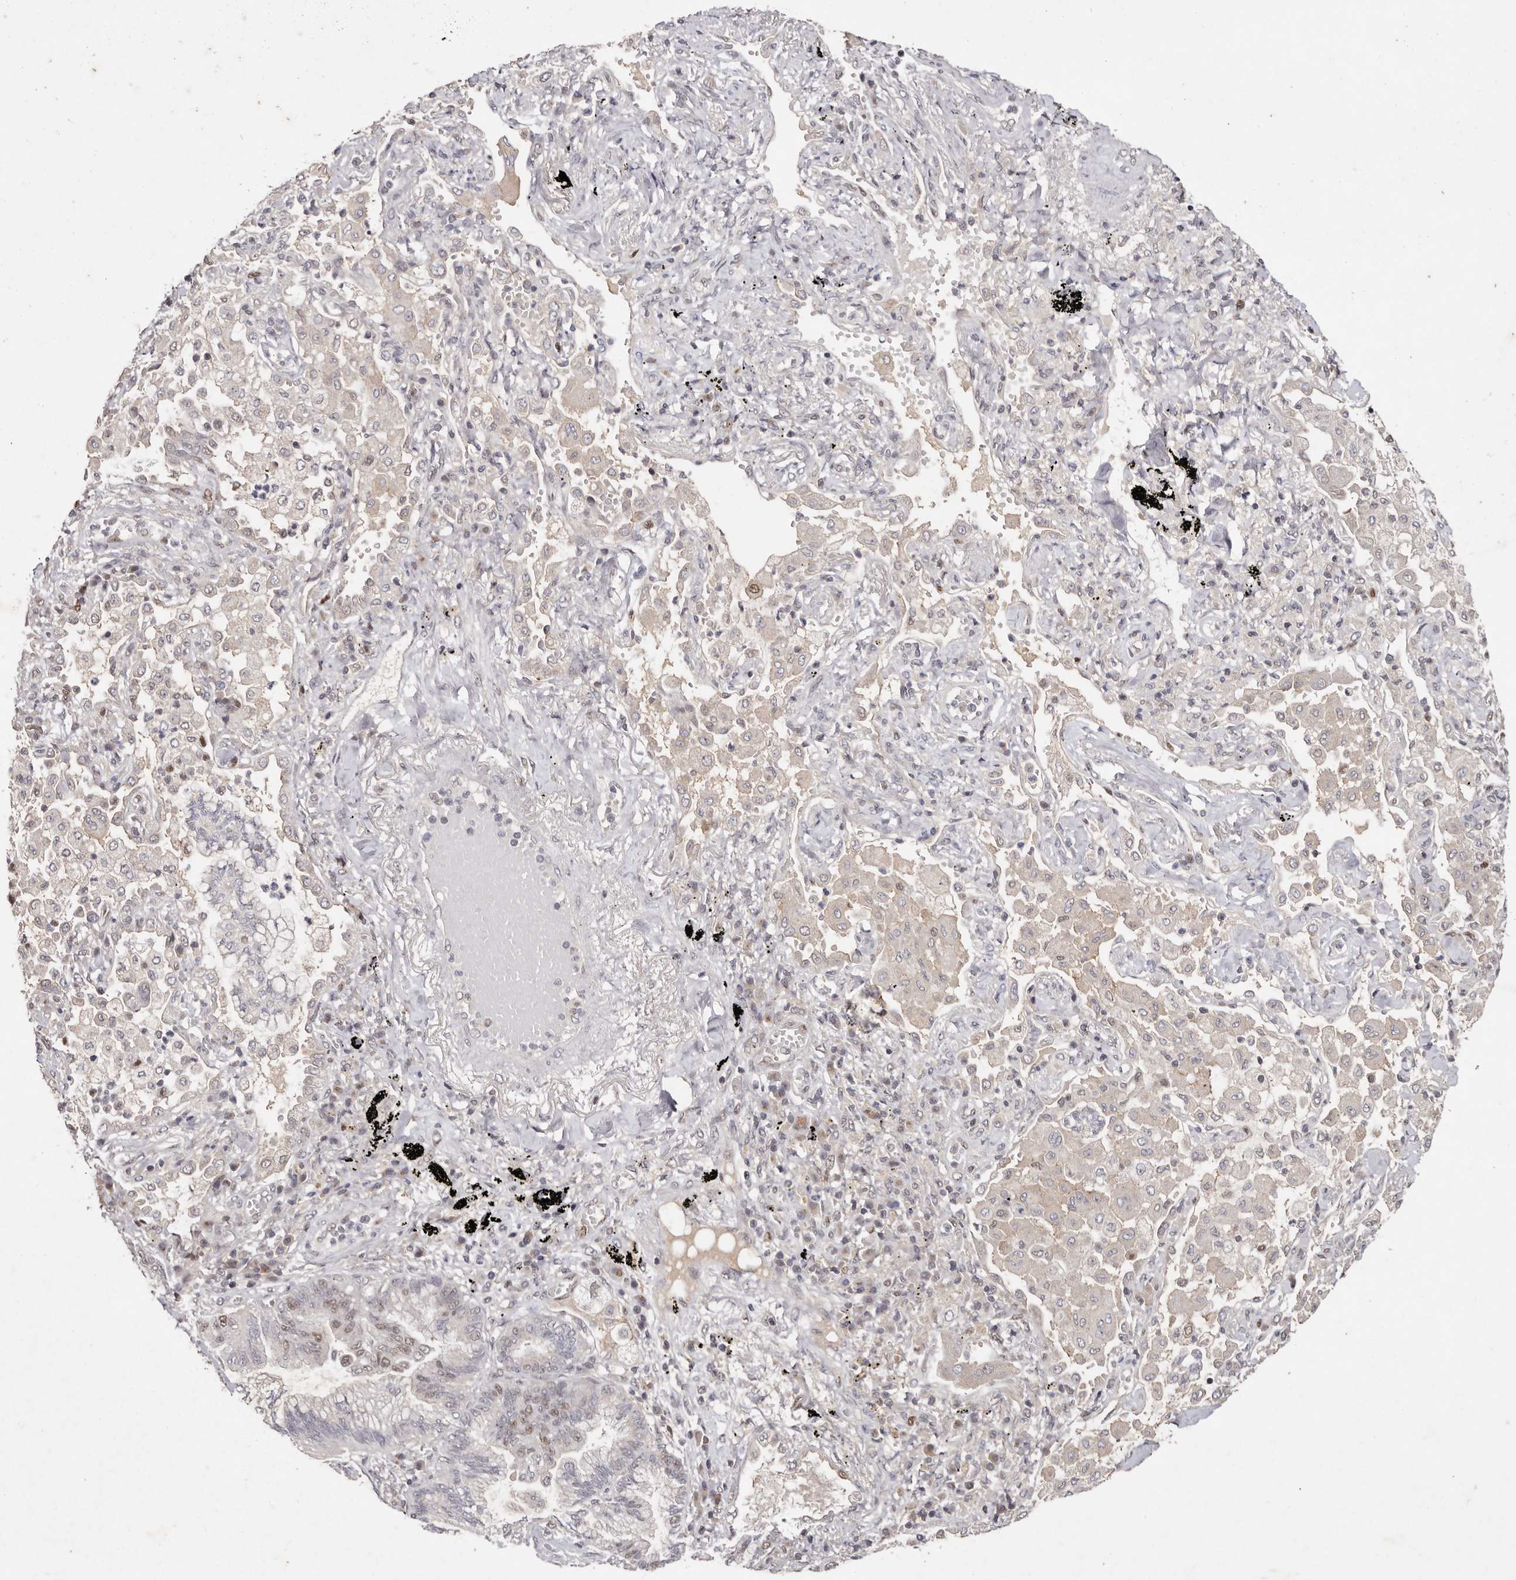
{"staining": {"intensity": "weak", "quantity": "25%-75%", "location": "nuclear"}, "tissue": "bronchus", "cell_type": "Respiratory epithelial cells", "image_type": "normal", "snomed": [{"axis": "morphology", "description": "Normal tissue, NOS"}, {"axis": "morphology", "description": "Adenocarcinoma, NOS"}, {"axis": "topography", "description": "Bronchus"}, {"axis": "topography", "description": "Lung"}], "caption": "Respiratory epithelial cells demonstrate low levels of weak nuclear positivity in about 25%-75% of cells in normal bronchus.", "gene": "KLF7", "patient": {"sex": "female", "age": 70}}